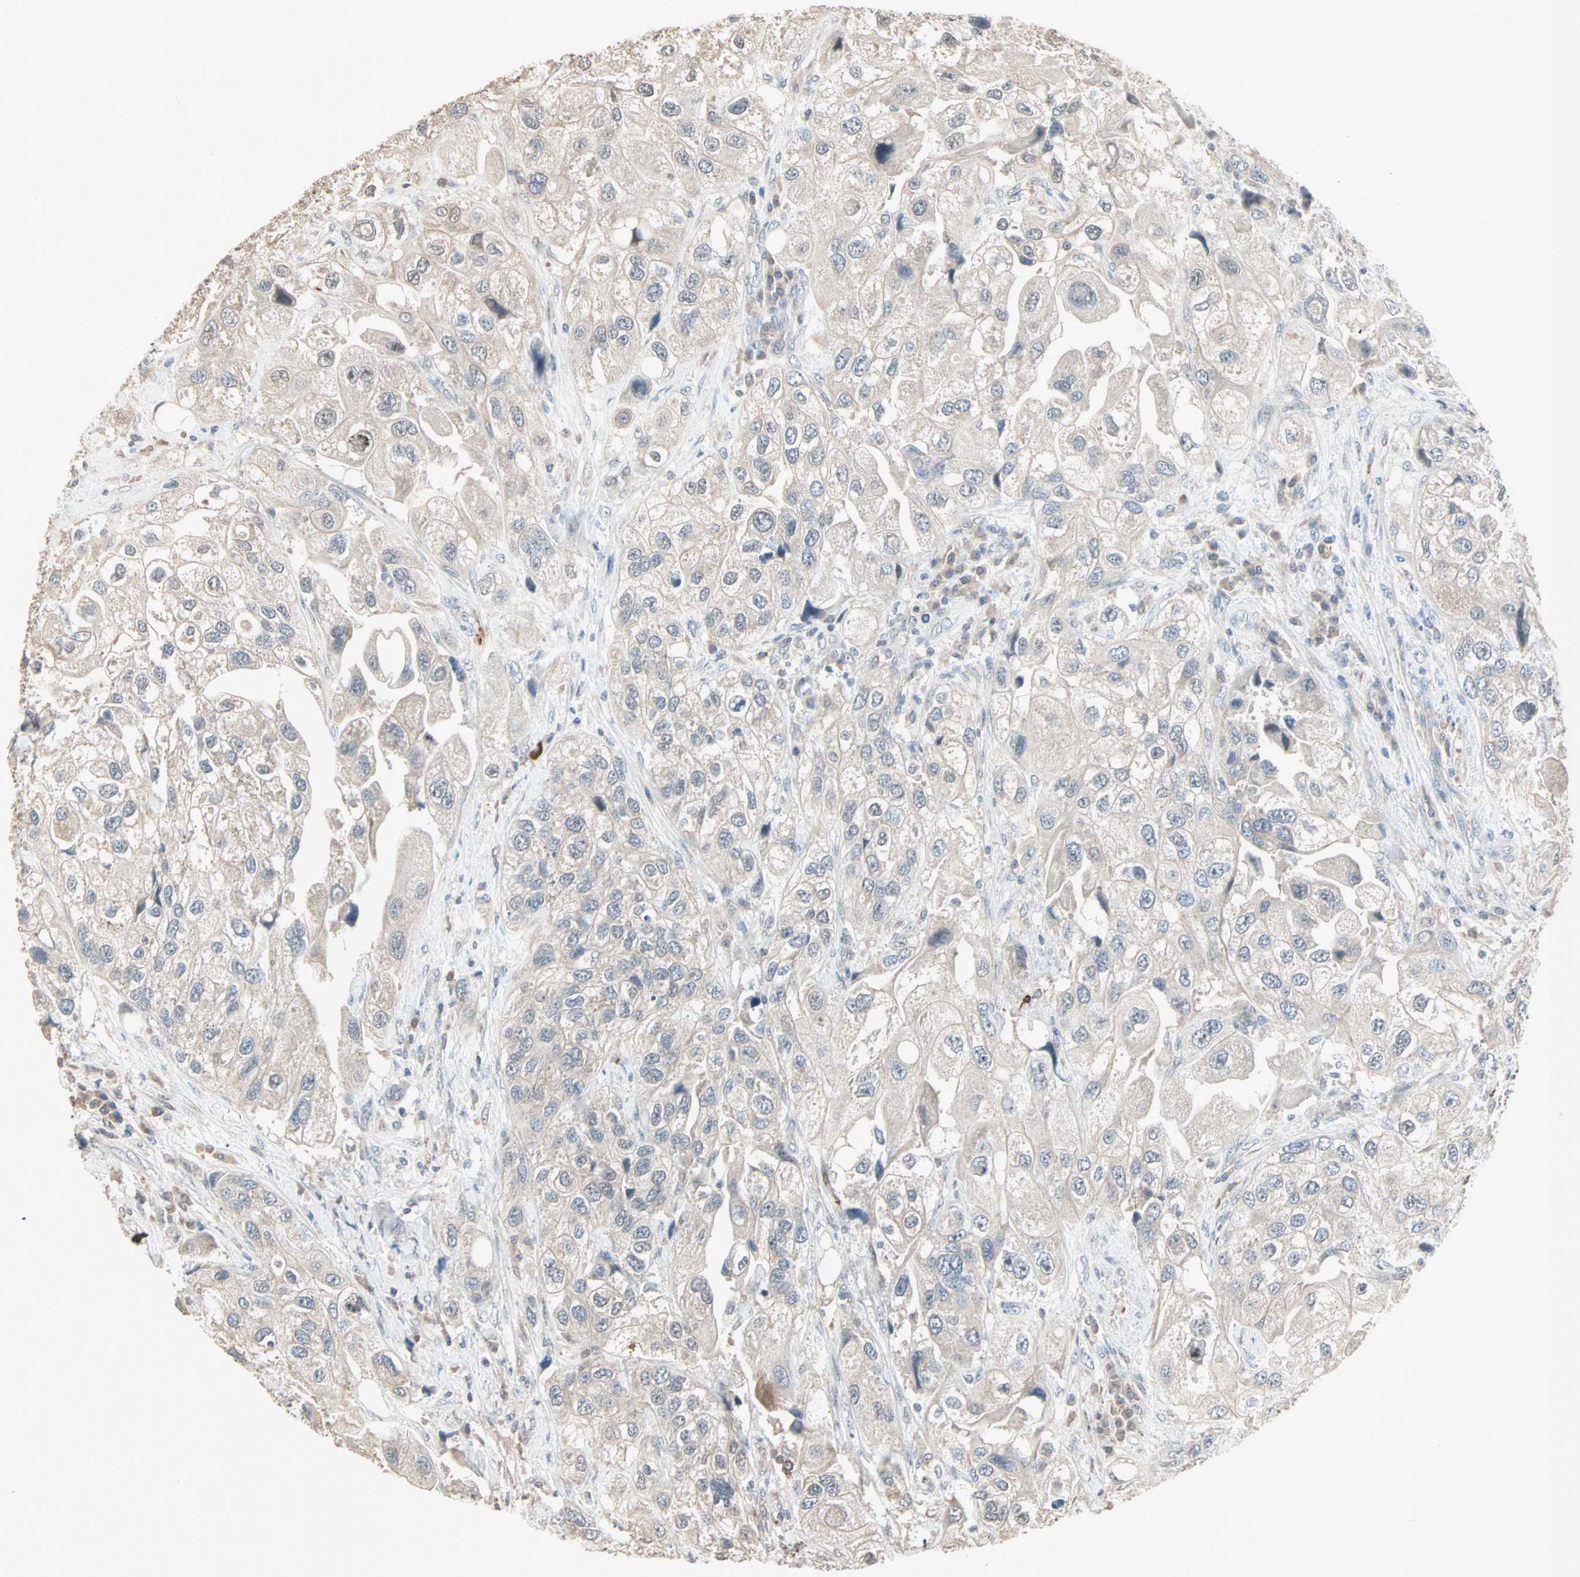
{"staining": {"intensity": "weak", "quantity": ">75%", "location": "cytoplasmic/membranous"}, "tissue": "urothelial cancer", "cell_type": "Tumor cells", "image_type": "cancer", "snomed": [{"axis": "morphology", "description": "Urothelial carcinoma, High grade"}, {"axis": "topography", "description": "Urinary bladder"}], "caption": "Tumor cells demonstrate low levels of weak cytoplasmic/membranous staining in about >75% of cells in urothelial cancer. The protein is shown in brown color, while the nuclei are stained blue.", "gene": "KDM4A", "patient": {"sex": "female", "age": 64}}